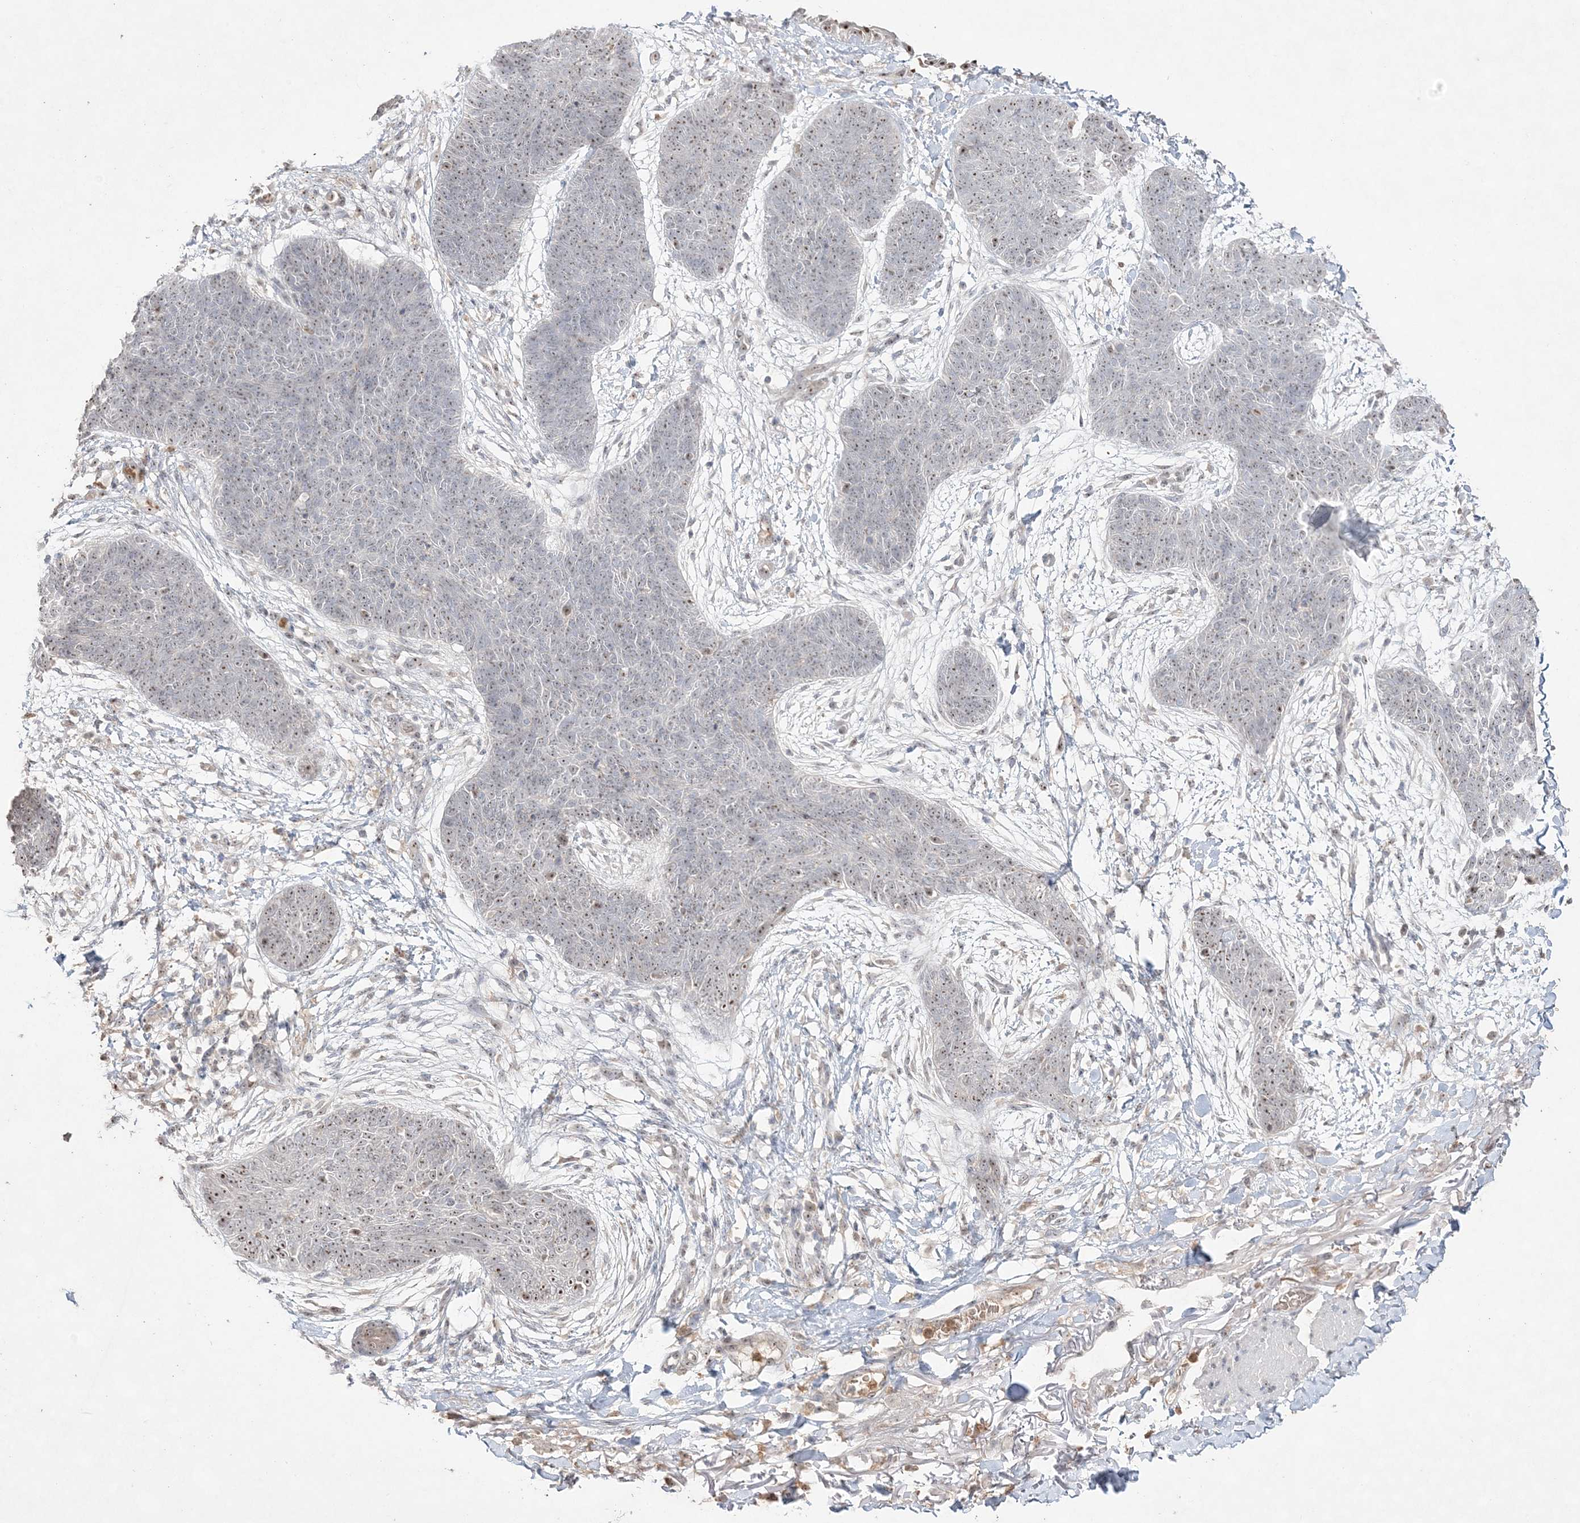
{"staining": {"intensity": "moderate", "quantity": "25%-75%", "location": "nuclear"}, "tissue": "skin cancer", "cell_type": "Tumor cells", "image_type": "cancer", "snomed": [{"axis": "morphology", "description": "Basal cell carcinoma"}, {"axis": "topography", "description": "Skin"}], "caption": "A high-resolution image shows immunohistochemistry staining of skin cancer (basal cell carcinoma), which reveals moderate nuclear positivity in about 25%-75% of tumor cells.", "gene": "NOP16", "patient": {"sex": "male", "age": 85}}